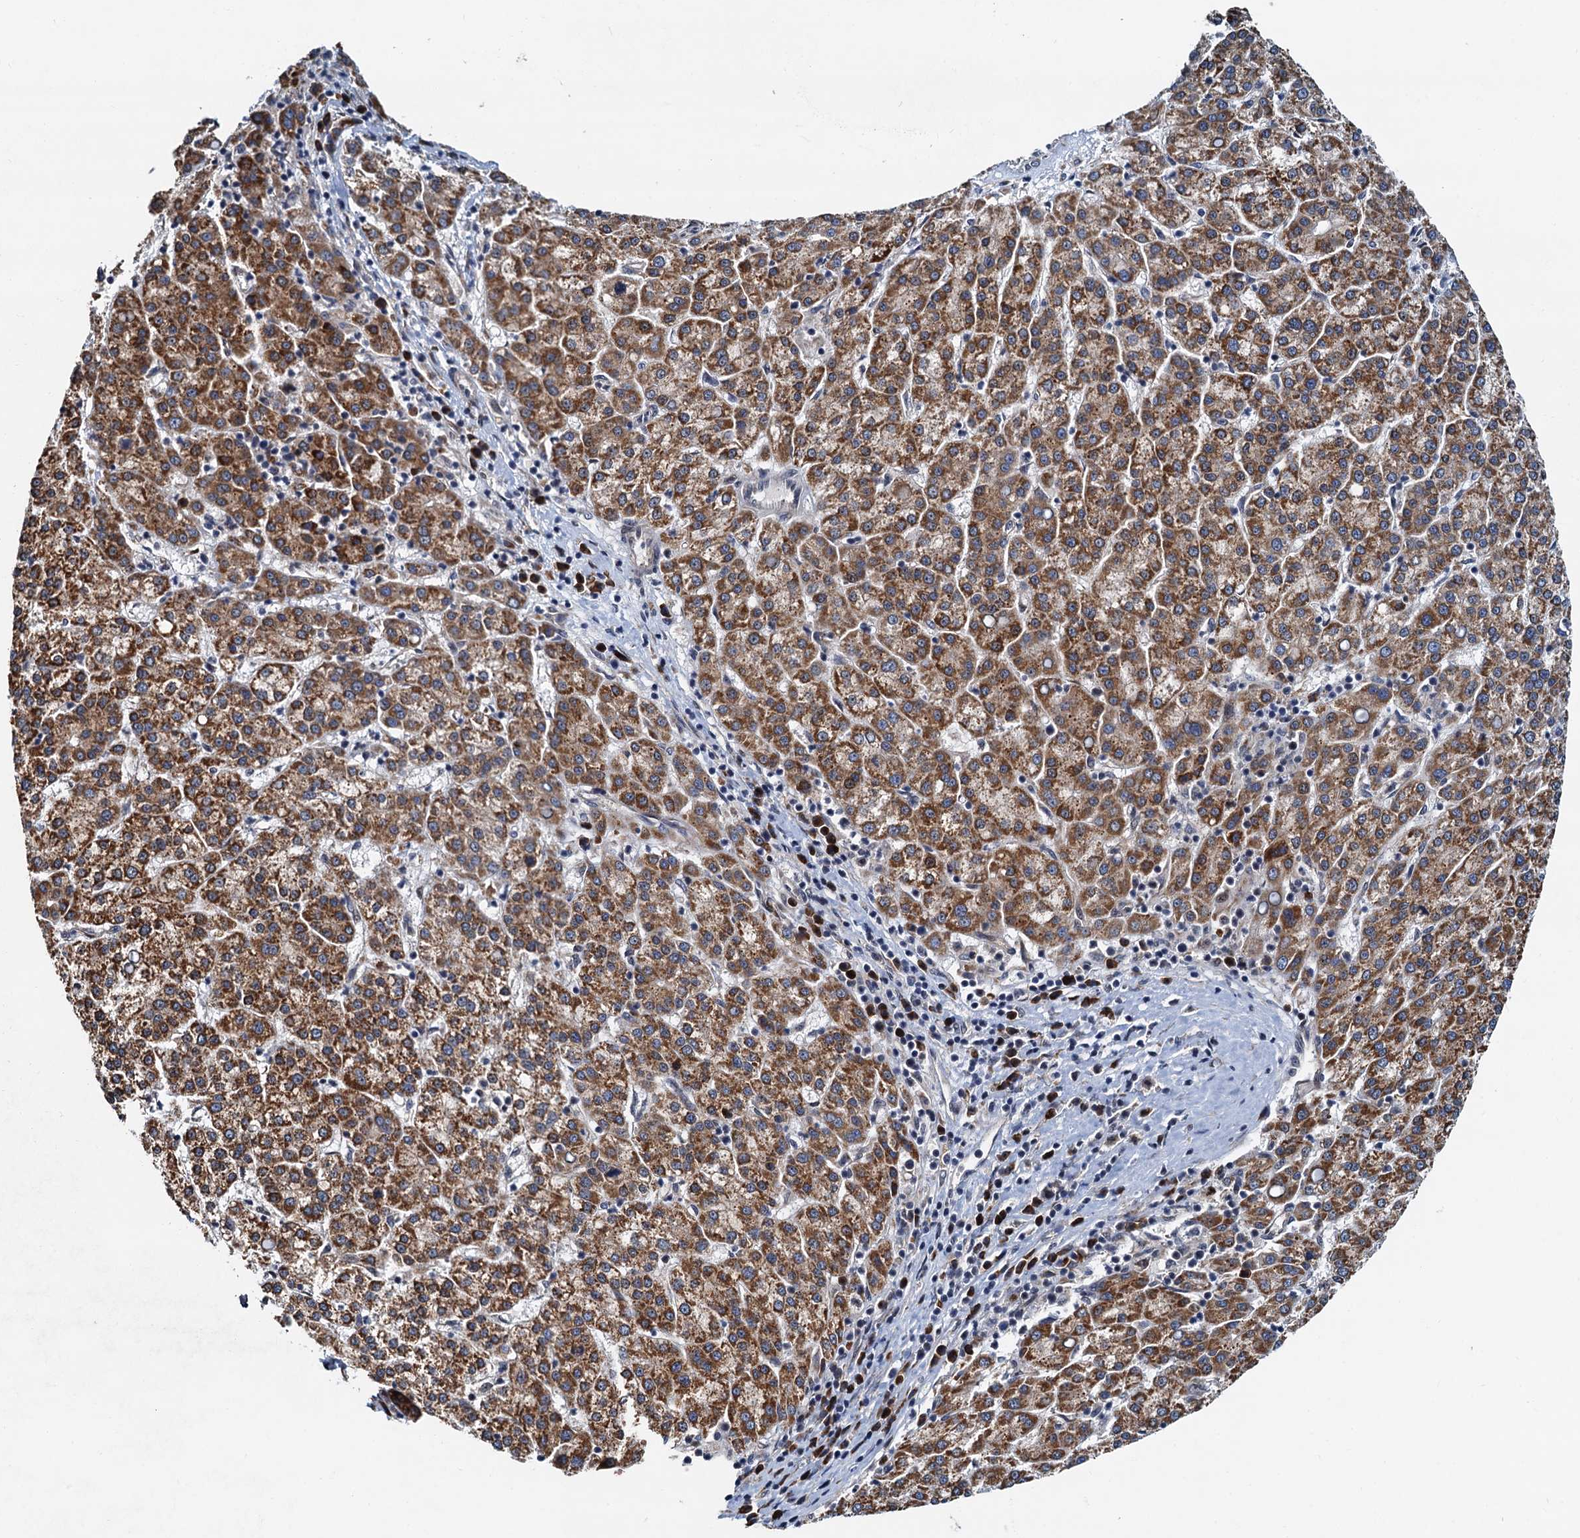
{"staining": {"intensity": "moderate", "quantity": ">75%", "location": "cytoplasmic/membranous"}, "tissue": "liver cancer", "cell_type": "Tumor cells", "image_type": "cancer", "snomed": [{"axis": "morphology", "description": "Carcinoma, Hepatocellular, NOS"}, {"axis": "topography", "description": "Liver"}], "caption": "Tumor cells display medium levels of moderate cytoplasmic/membranous staining in about >75% of cells in human liver cancer (hepatocellular carcinoma). Using DAB (3,3'-diaminobenzidine) (brown) and hematoxylin (blue) stains, captured at high magnification using brightfield microscopy.", "gene": "DNAJC21", "patient": {"sex": "female", "age": 58}}